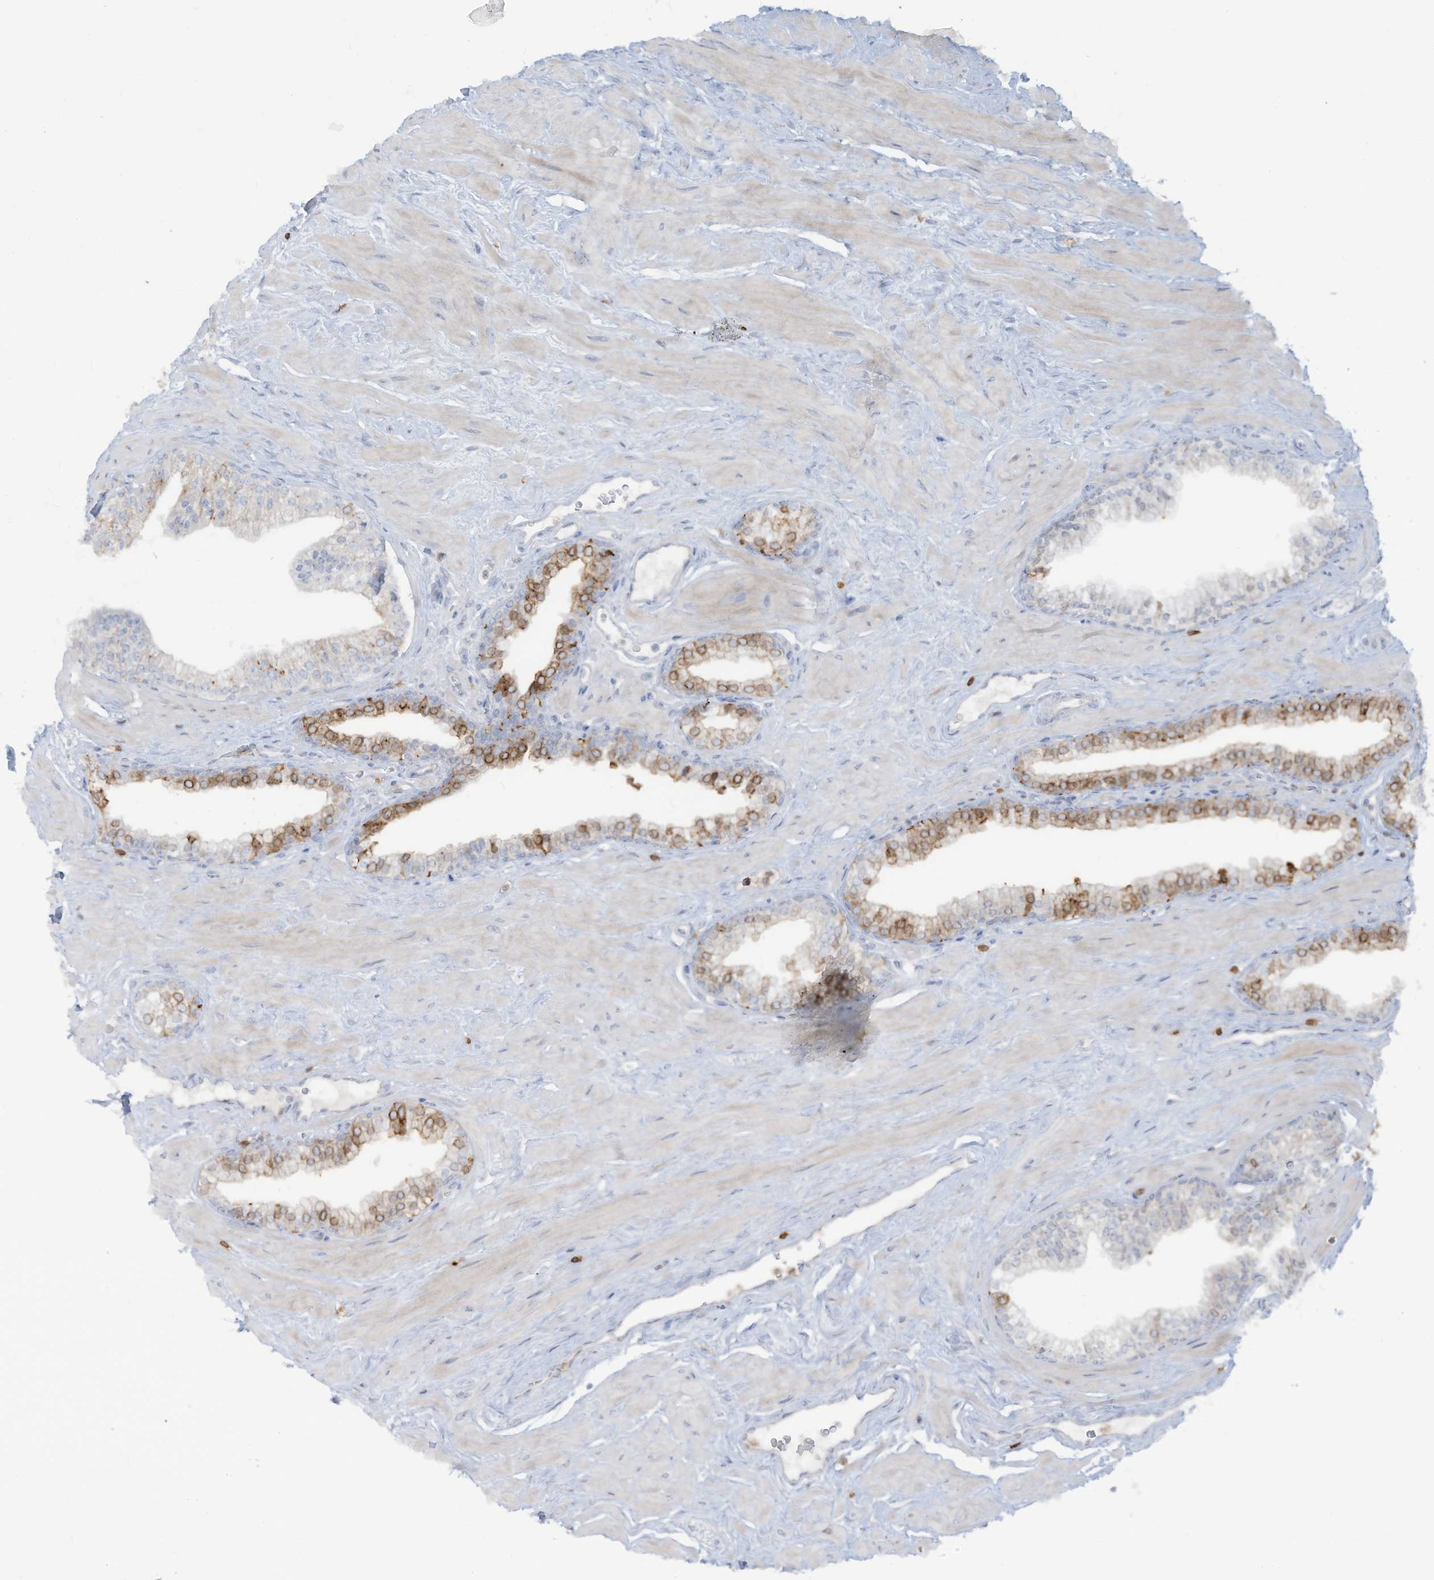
{"staining": {"intensity": "moderate", "quantity": "25%-75%", "location": "cytoplasmic/membranous"}, "tissue": "prostate", "cell_type": "Glandular cells", "image_type": "normal", "snomed": [{"axis": "morphology", "description": "Normal tissue, NOS"}, {"axis": "morphology", "description": "Urothelial carcinoma, Low grade"}, {"axis": "topography", "description": "Urinary bladder"}, {"axis": "topography", "description": "Prostate"}], "caption": "An immunohistochemistry (IHC) image of normal tissue is shown. Protein staining in brown highlights moderate cytoplasmic/membranous positivity in prostate within glandular cells. Using DAB (brown) and hematoxylin (blue) stains, captured at high magnification using brightfield microscopy.", "gene": "NOTO", "patient": {"sex": "male", "age": 60}}